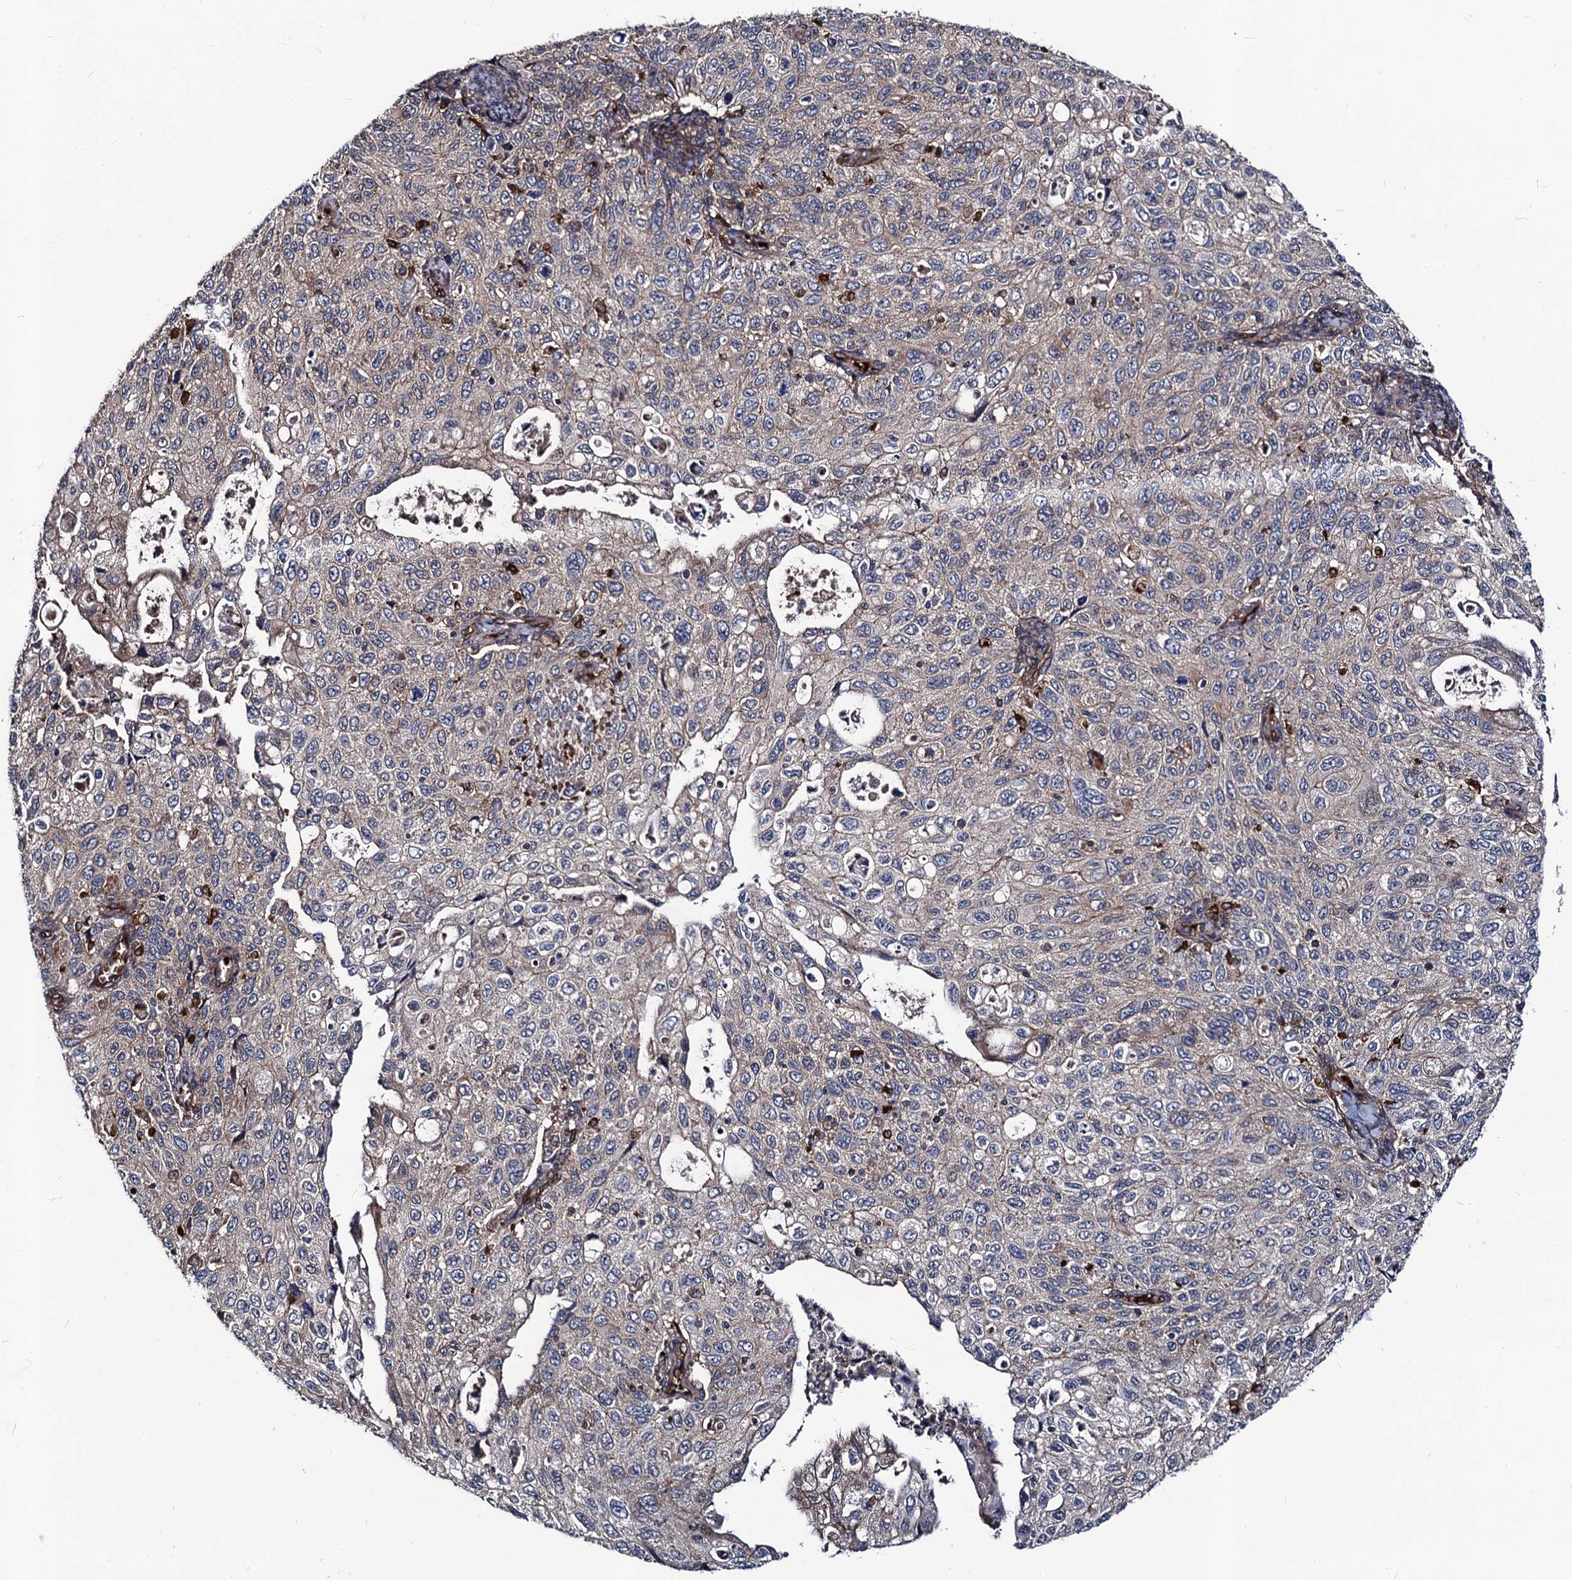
{"staining": {"intensity": "weak", "quantity": "<25%", "location": "cytoplasmic/membranous"}, "tissue": "cervical cancer", "cell_type": "Tumor cells", "image_type": "cancer", "snomed": [{"axis": "morphology", "description": "Squamous cell carcinoma, NOS"}, {"axis": "topography", "description": "Cervix"}], "caption": "The histopathology image demonstrates no staining of tumor cells in cervical squamous cell carcinoma. (DAB immunohistochemistry (IHC) visualized using brightfield microscopy, high magnification).", "gene": "KXD1", "patient": {"sex": "female", "age": 70}}